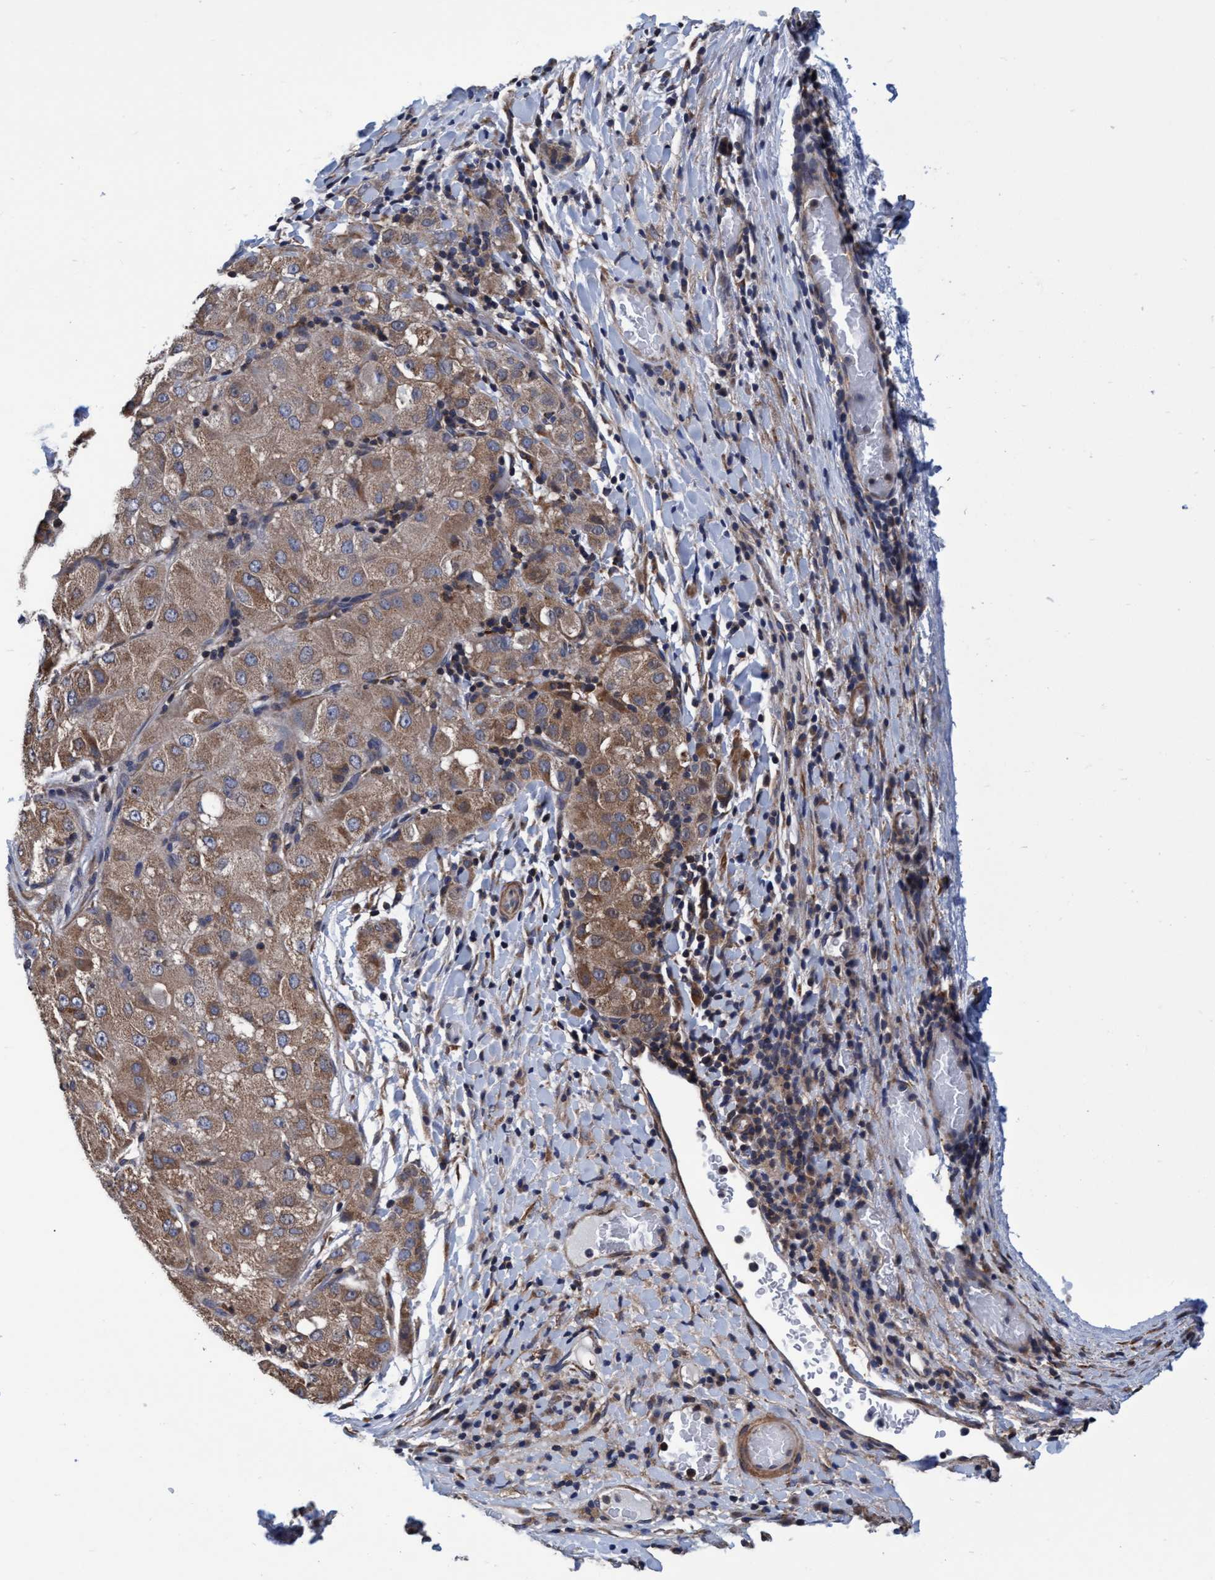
{"staining": {"intensity": "moderate", "quantity": ">75%", "location": "cytoplasmic/membranous"}, "tissue": "liver cancer", "cell_type": "Tumor cells", "image_type": "cancer", "snomed": [{"axis": "morphology", "description": "Carcinoma, Hepatocellular, NOS"}, {"axis": "topography", "description": "Liver"}], "caption": "The immunohistochemical stain shows moderate cytoplasmic/membranous positivity in tumor cells of liver cancer tissue.", "gene": "CALCOCO2", "patient": {"sex": "male", "age": 80}}